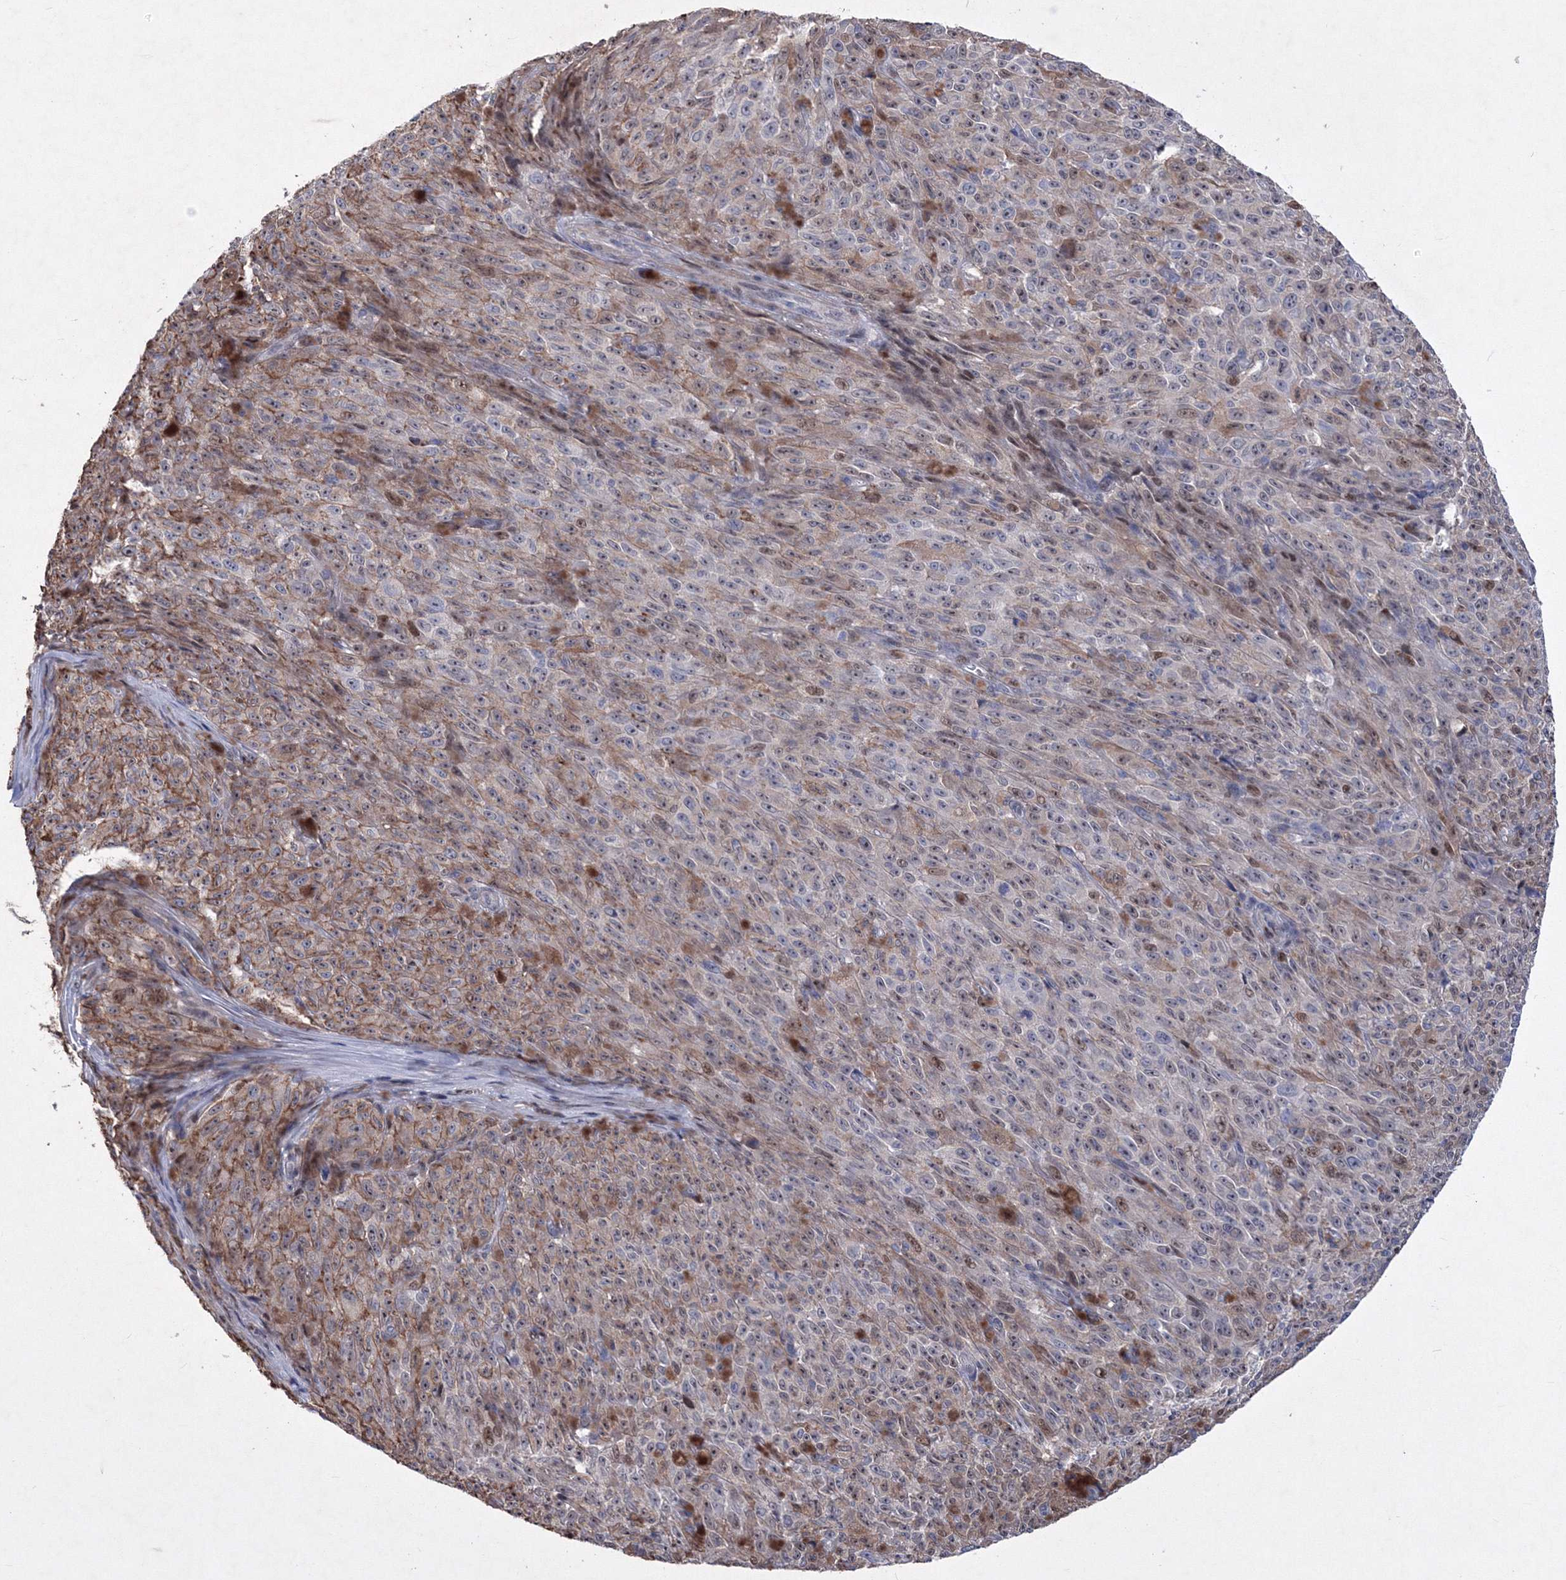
{"staining": {"intensity": "weak", "quantity": "25%-75%", "location": "cytoplasmic/membranous,nuclear"}, "tissue": "melanoma", "cell_type": "Tumor cells", "image_type": "cancer", "snomed": [{"axis": "morphology", "description": "Malignant melanoma, NOS"}, {"axis": "topography", "description": "Skin"}], "caption": "This photomicrograph reveals immunohistochemistry staining of melanoma, with low weak cytoplasmic/membranous and nuclear positivity in approximately 25%-75% of tumor cells.", "gene": "RNPEPL1", "patient": {"sex": "female", "age": 82}}